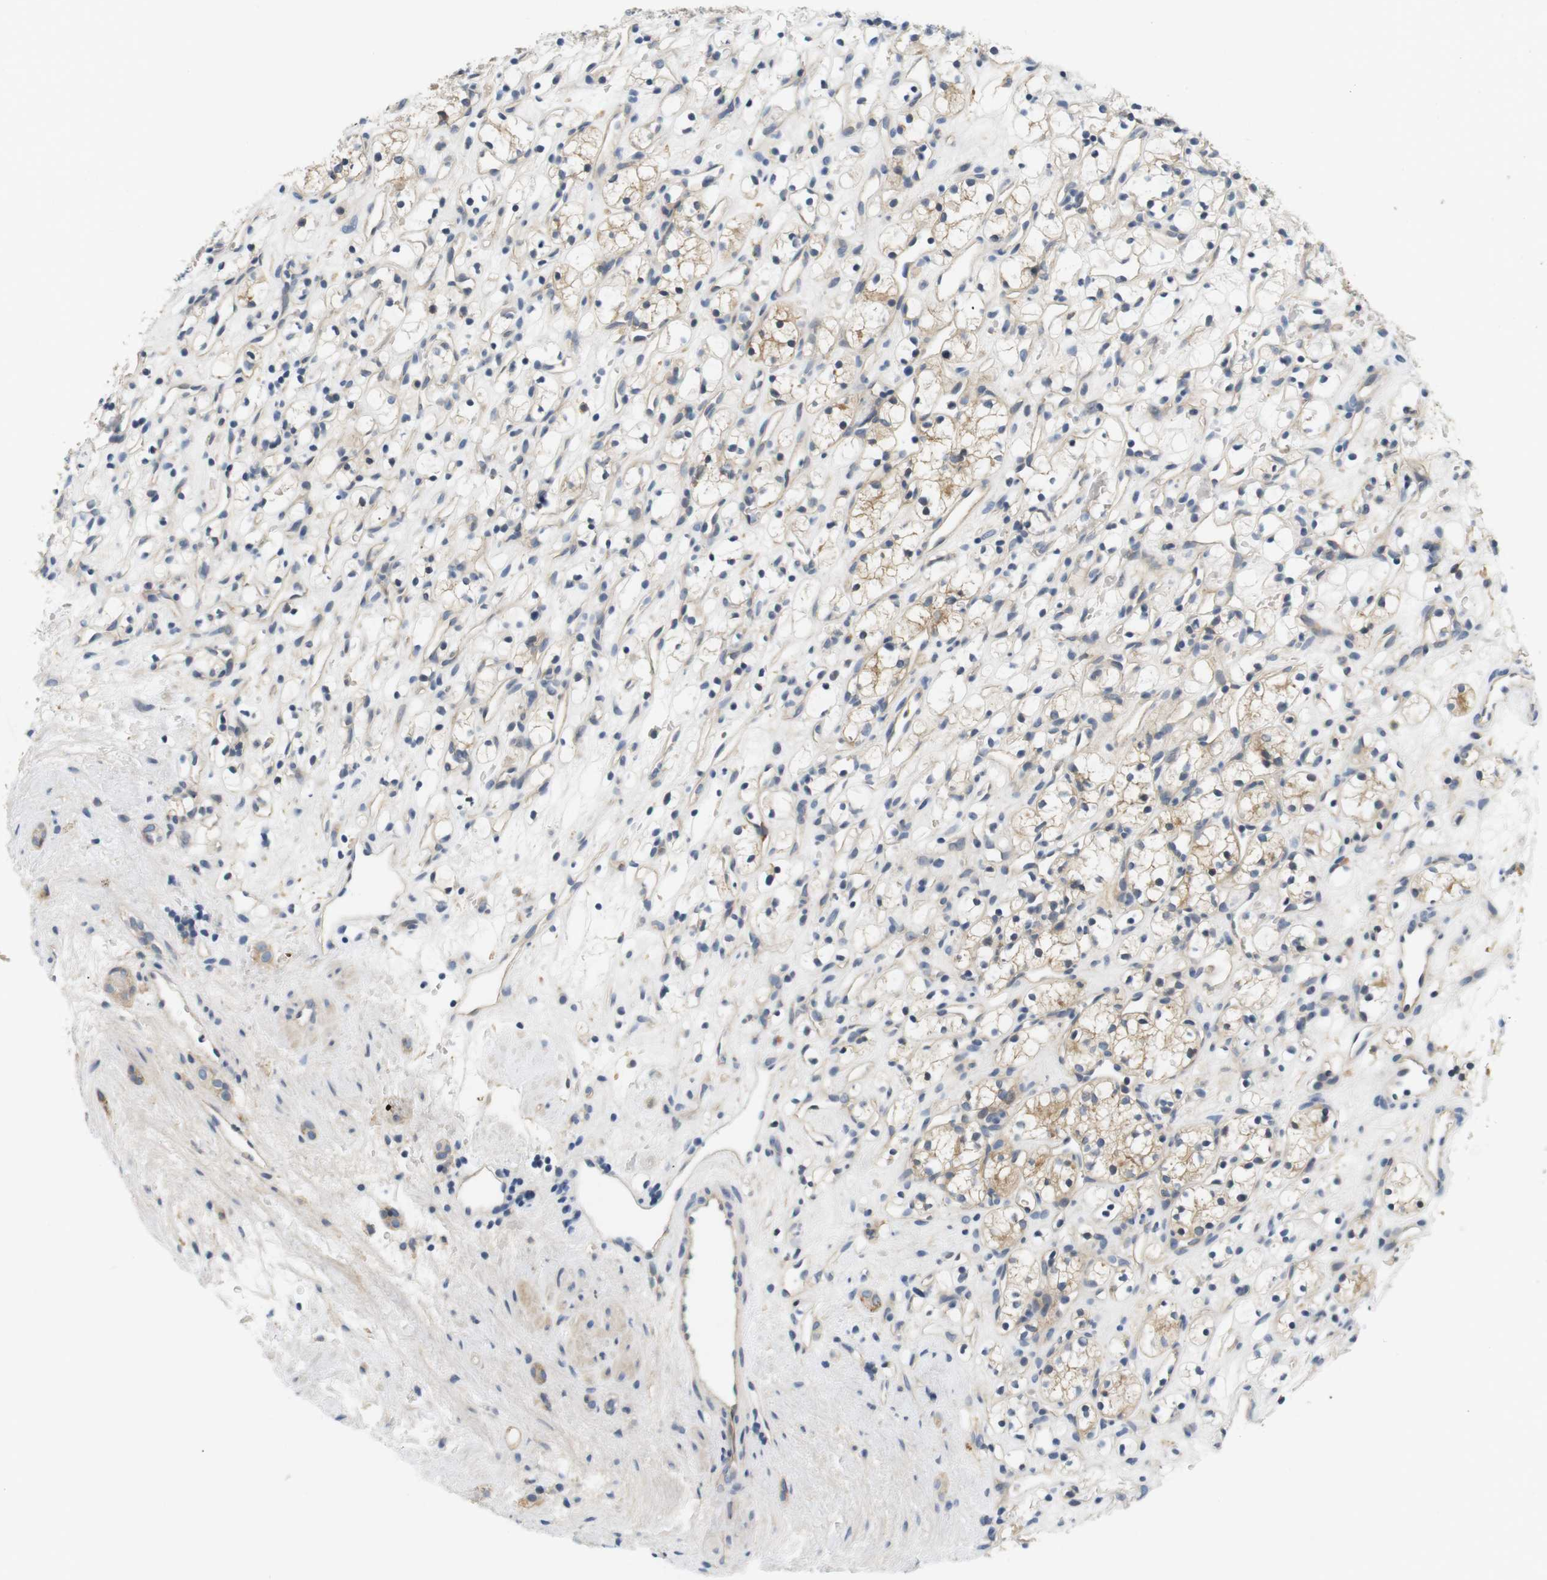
{"staining": {"intensity": "weak", "quantity": "25%-75%", "location": "cytoplasmic/membranous"}, "tissue": "renal cancer", "cell_type": "Tumor cells", "image_type": "cancer", "snomed": [{"axis": "morphology", "description": "Adenocarcinoma, NOS"}, {"axis": "topography", "description": "Kidney"}], "caption": "Protein expression analysis of human adenocarcinoma (renal) reveals weak cytoplasmic/membranous positivity in about 25%-75% of tumor cells.", "gene": "SLC30A1", "patient": {"sex": "female", "age": 60}}